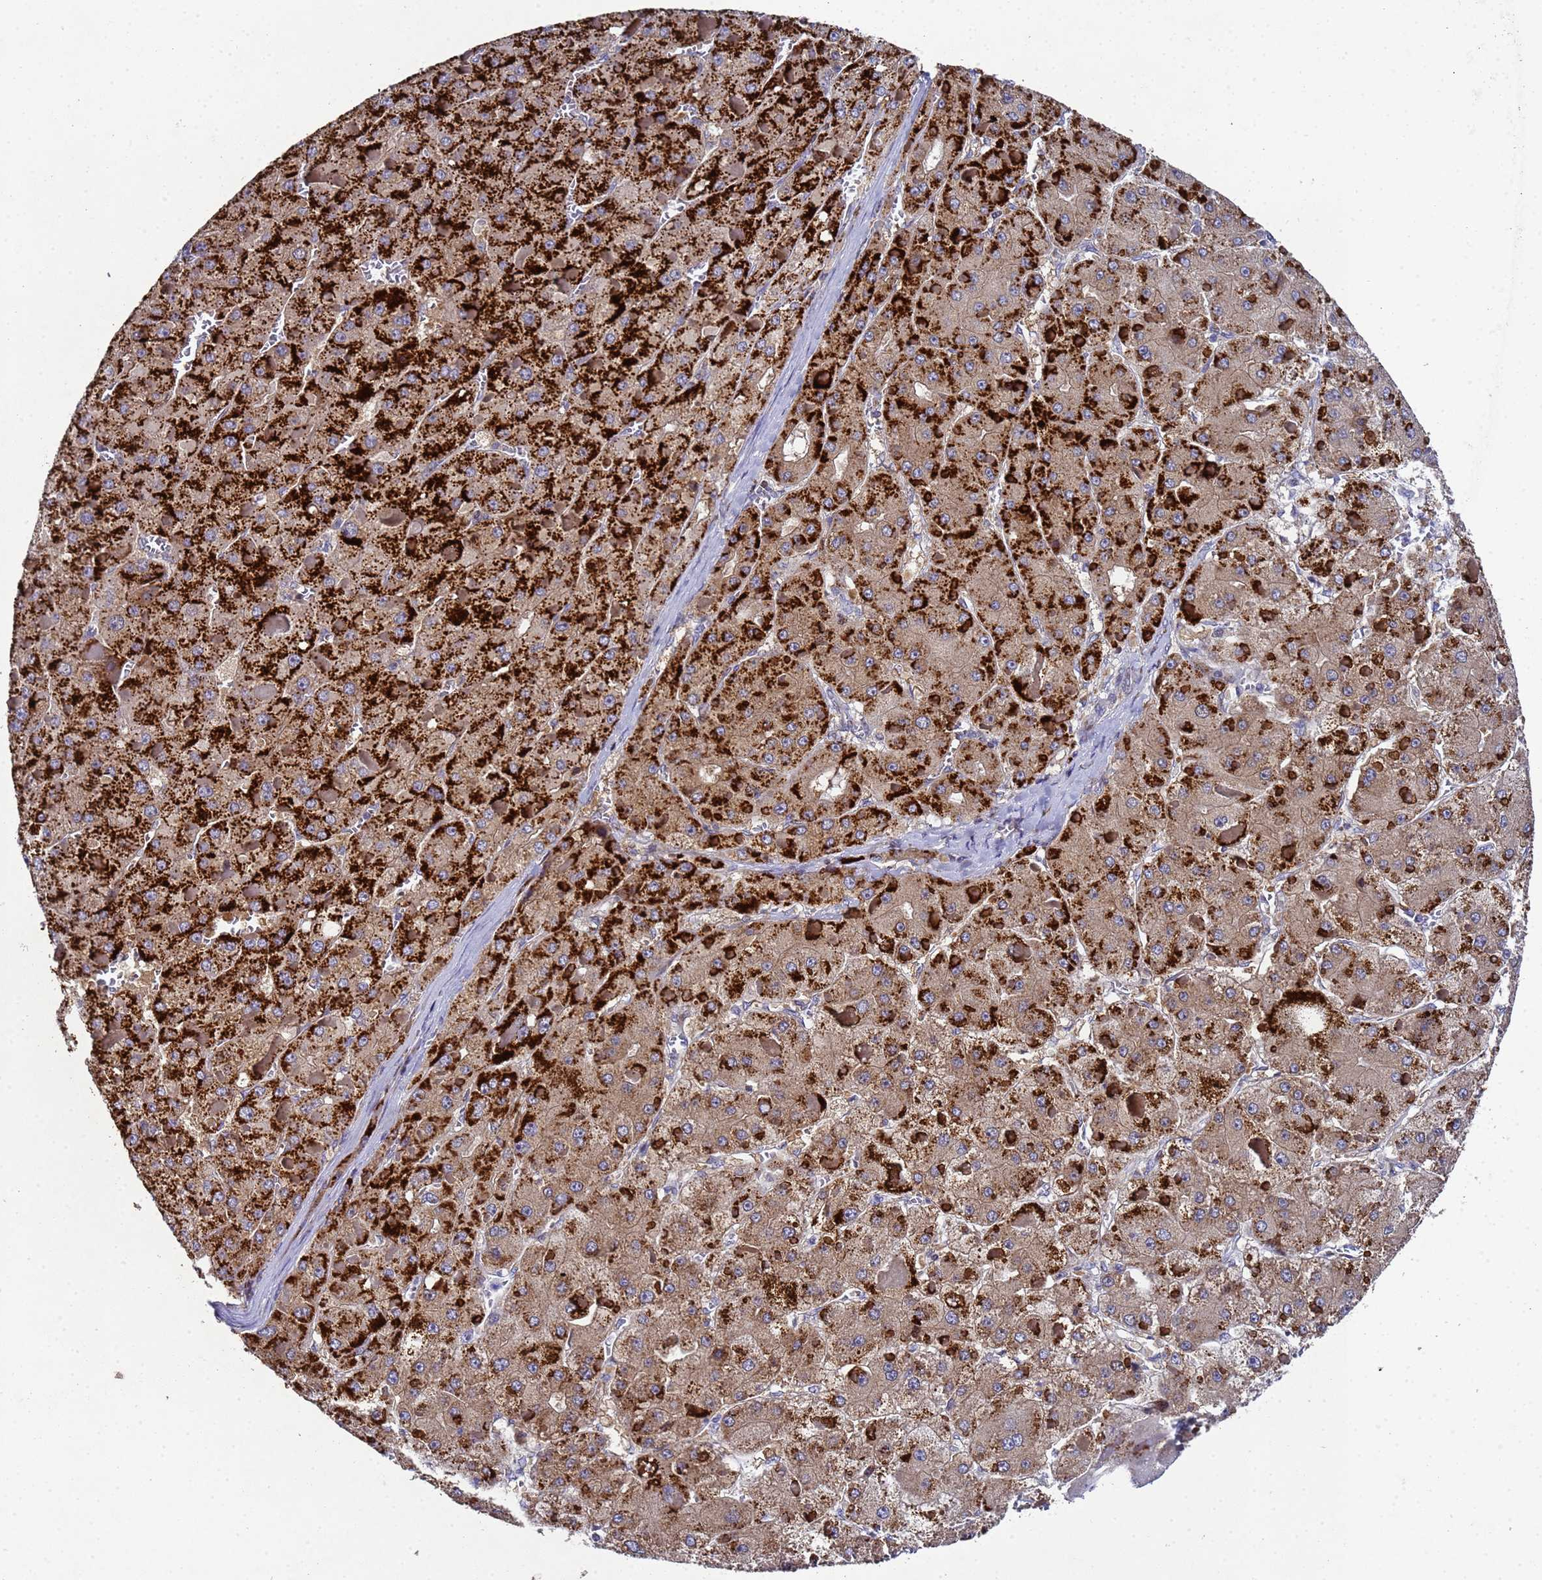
{"staining": {"intensity": "strong", "quantity": ">75%", "location": "cytoplasmic/membranous"}, "tissue": "liver cancer", "cell_type": "Tumor cells", "image_type": "cancer", "snomed": [{"axis": "morphology", "description": "Carcinoma, Hepatocellular, NOS"}, {"axis": "topography", "description": "Liver"}], "caption": "This is an image of immunohistochemistry staining of liver cancer, which shows strong expression in the cytoplasmic/membranous of tumor cells.", "gene": "NSUN6", "patient": {"sex": "female", "age": 73}}